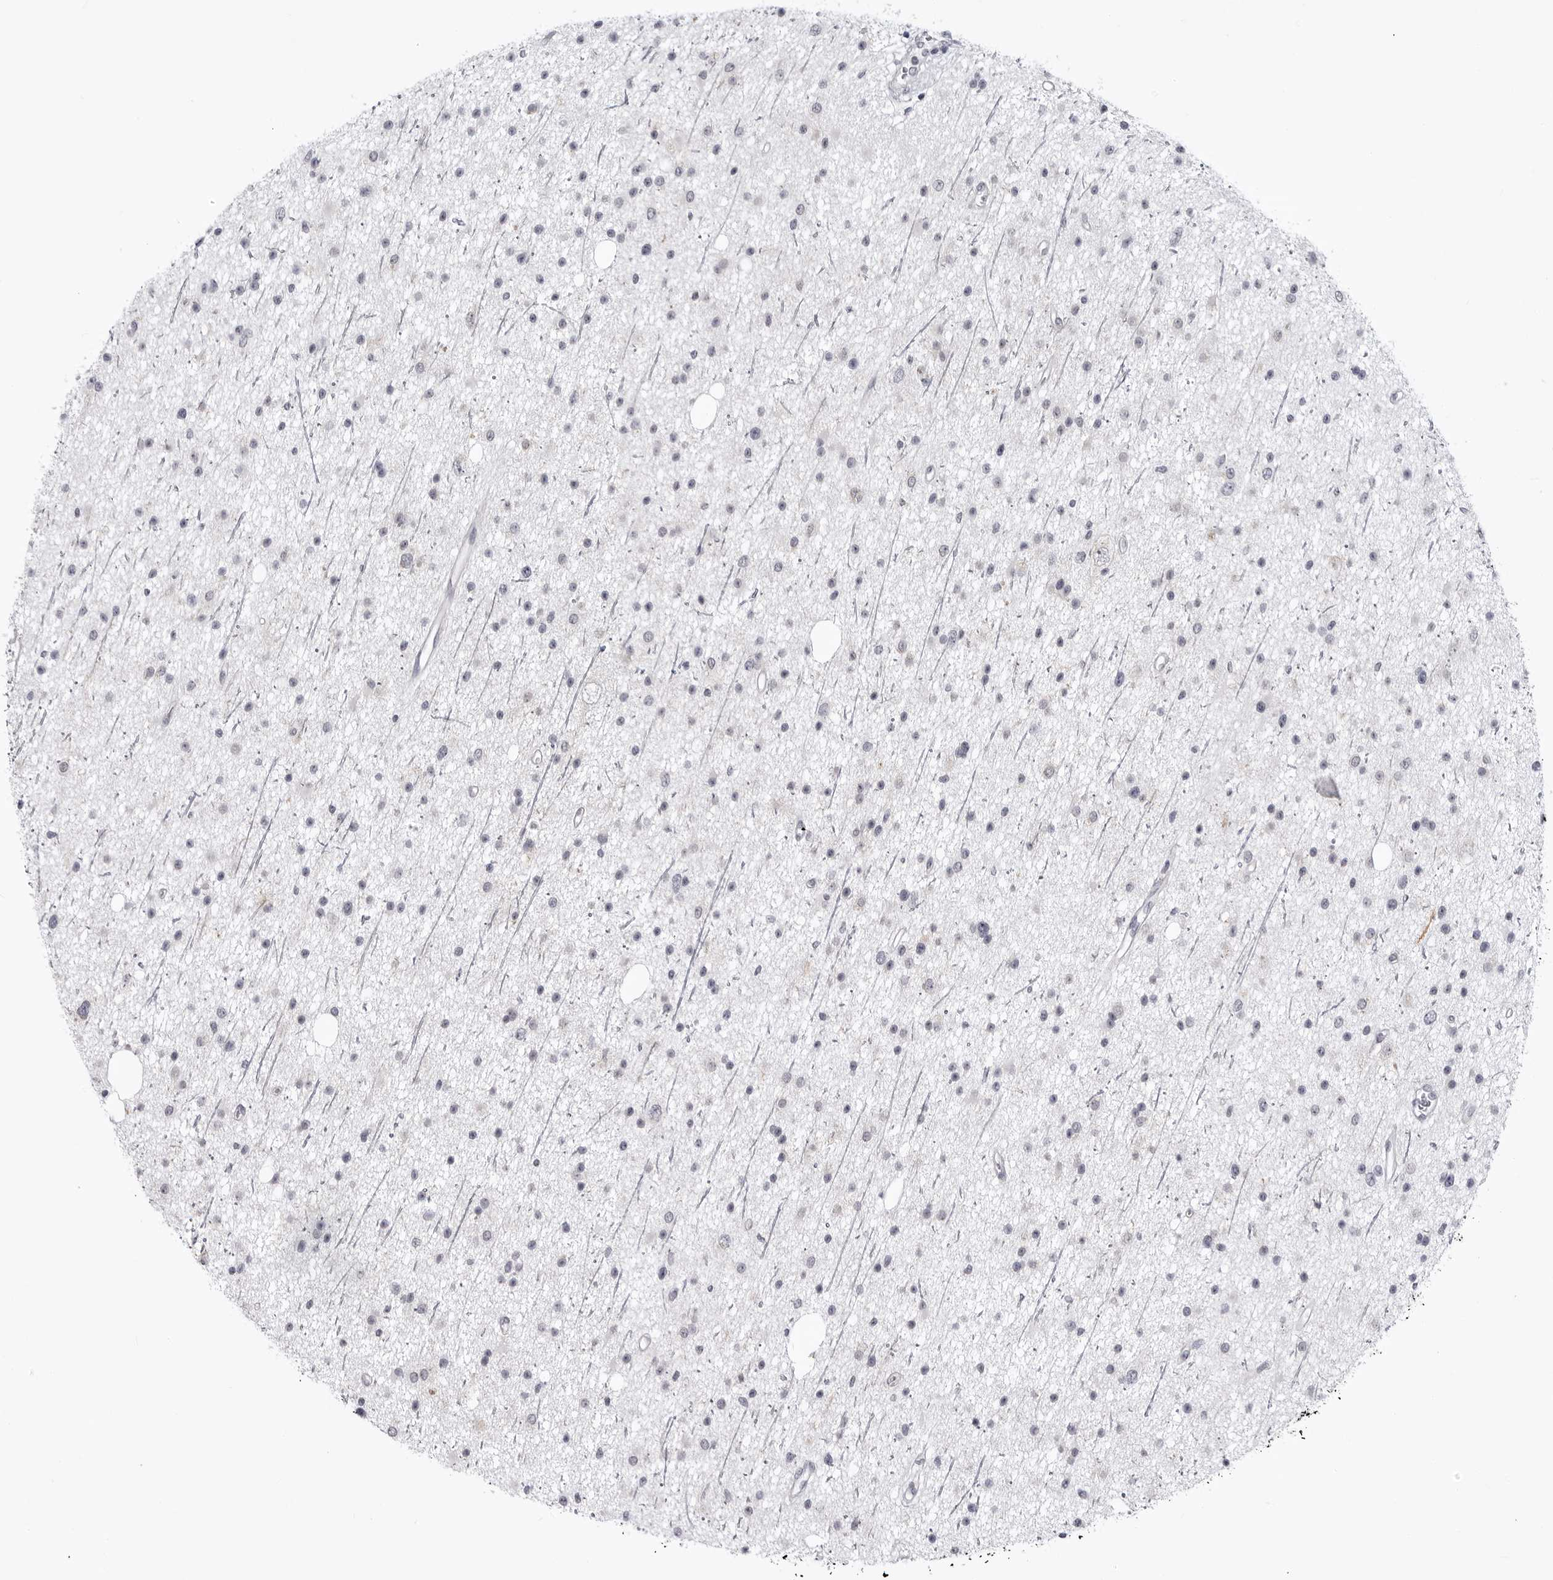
{"staining": {"intensity": "negative", "quantity": "none", "location": "none"}, "tissue": "glioma", "cell_type": "Tumor cells", "image_type": "cancer", "snomed": [{"axis": "morphology", "description": "Glioma, malignant, Low grade"}, {"axis": "topography", "description": "Cerebral cortex"}], "caption": "An immunohistochemistry (IHC) micrograph of glioma is shown. There is no staining in tumor cells of glioma.", "gene": "STAP2", "patient": {"sex": "female", "age": 39}}